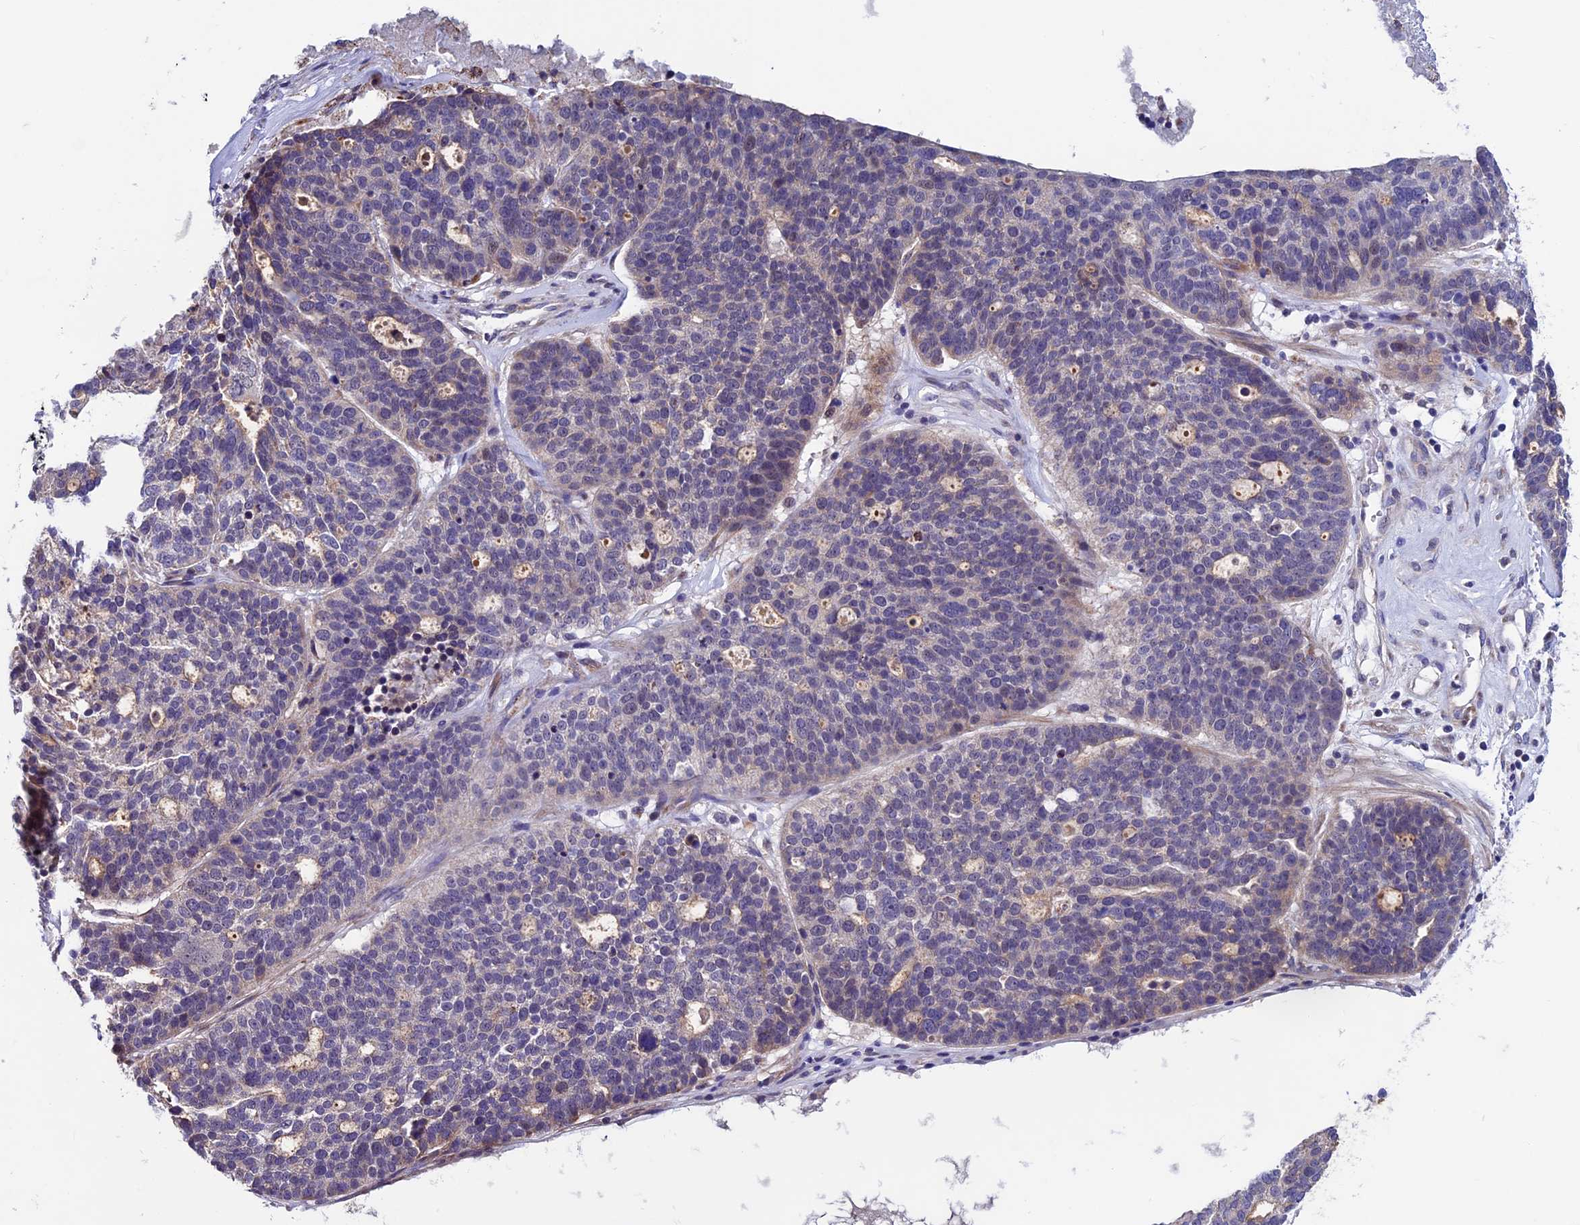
{"staining": {"intensity": "weak", "quantity": "<25%", "location": "cytoplasmic/membranous"}, "tissue": "ovarian cancer", "cell_type": "Tumor cells", "image_type": "cancer", "snomed": [{"axis": "morphology", "description": "Cystadenocarcinoma, serous, NOS"}, {"axis": "topography", "description": "Ovary"}], "caption": "Tumor cells show no significant protein staining in serous cystadenocarcinoma (ovarian).", "gene": "RNF17", "patient": {"sex": "female", "age": 59}}